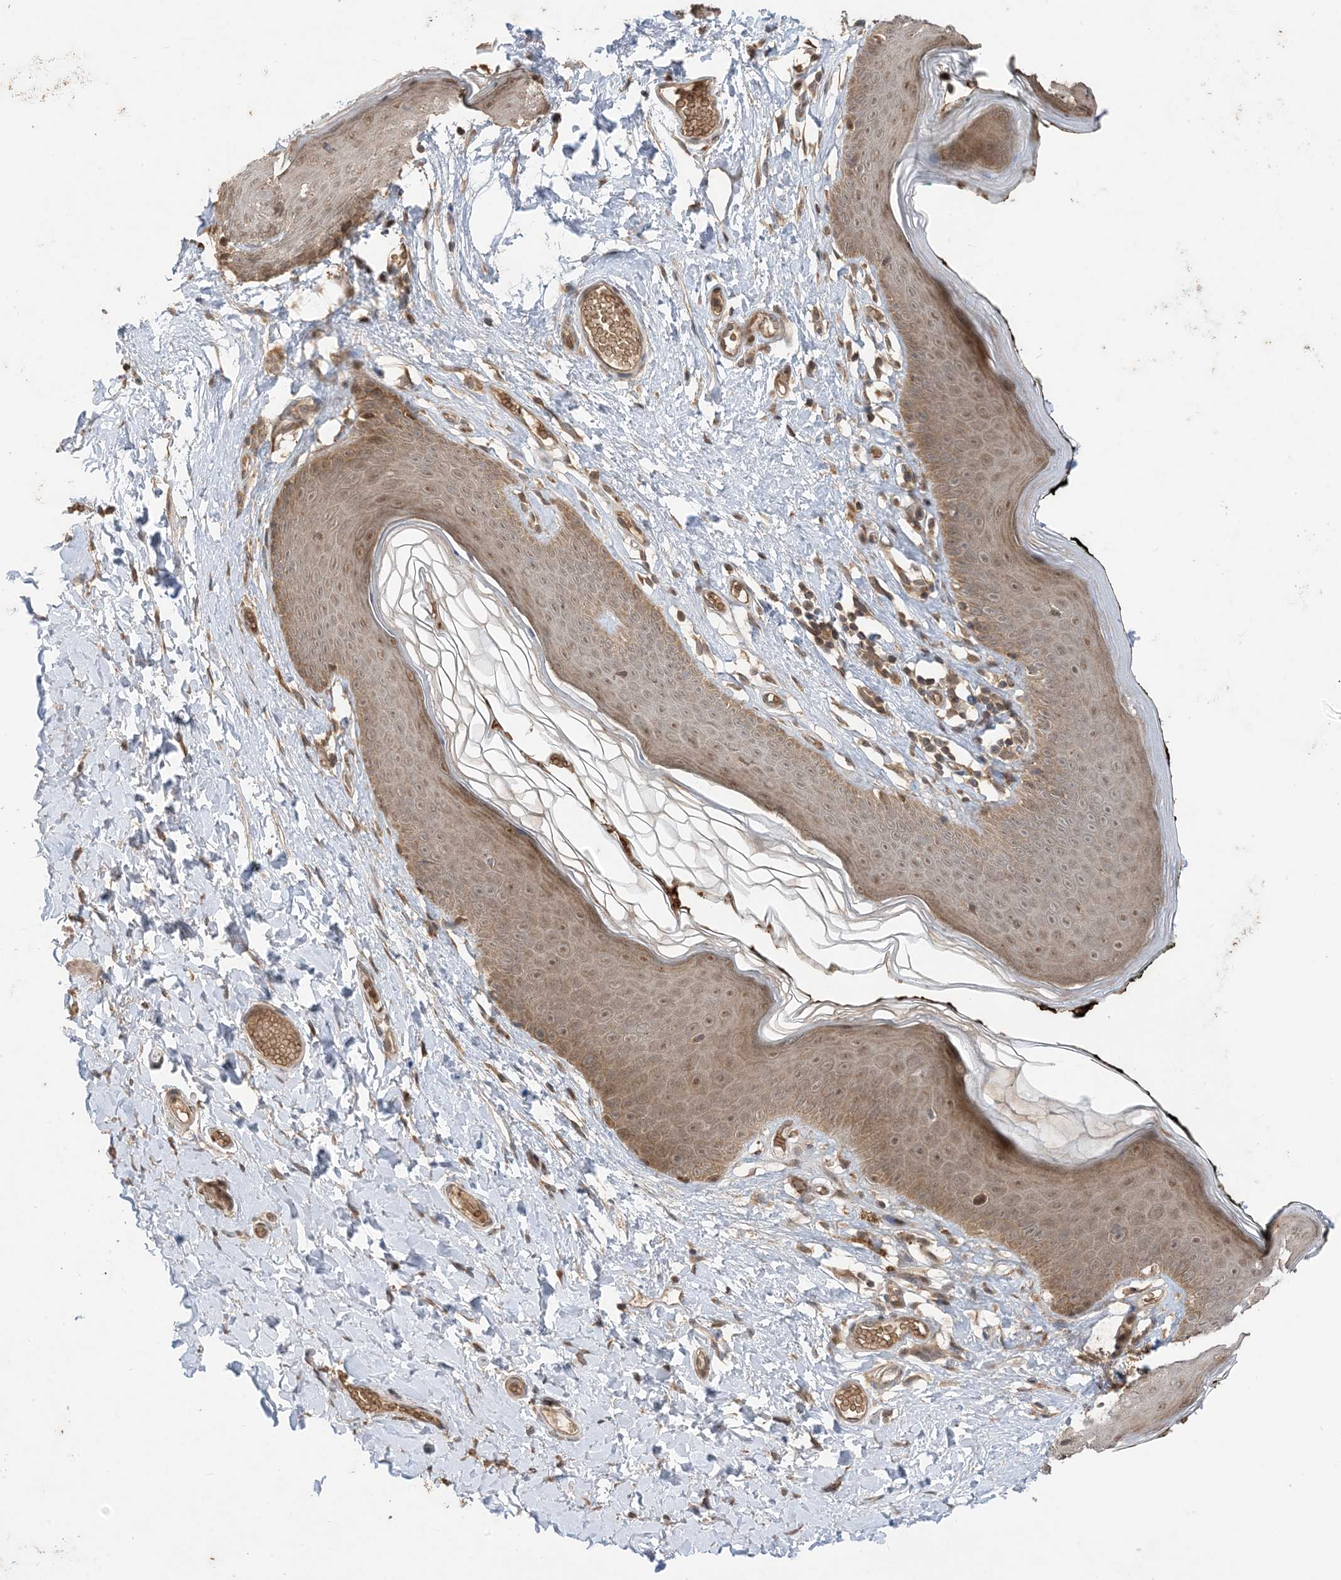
{"staining": {"intensity": "moderate", "quantity": ">75%", "location": "cytoplasmic/membranous,nuclear"}, "tissue": "skin", "cell_type": "Epidermal cells", "image_type": "normal", "snomed": [{"axis": "morphology", "description": "Normal tissue, NOS"}, {"axis": "morphology", "description": "Inflammation, NOS"}, {"axis": "topography", "description": "Vulva"}], "caption": "Skin stained for a protein demonstrates moderate cytoplasmic/membranous,nuclear positivity in epidermal cells. The staining is performed using DAB brown chromogen to label protein expression. The nuclei are counter-stained blue using hematoxylin.", "gene": "PUSL1", "patient": {"sex": "female", "age": 84}}